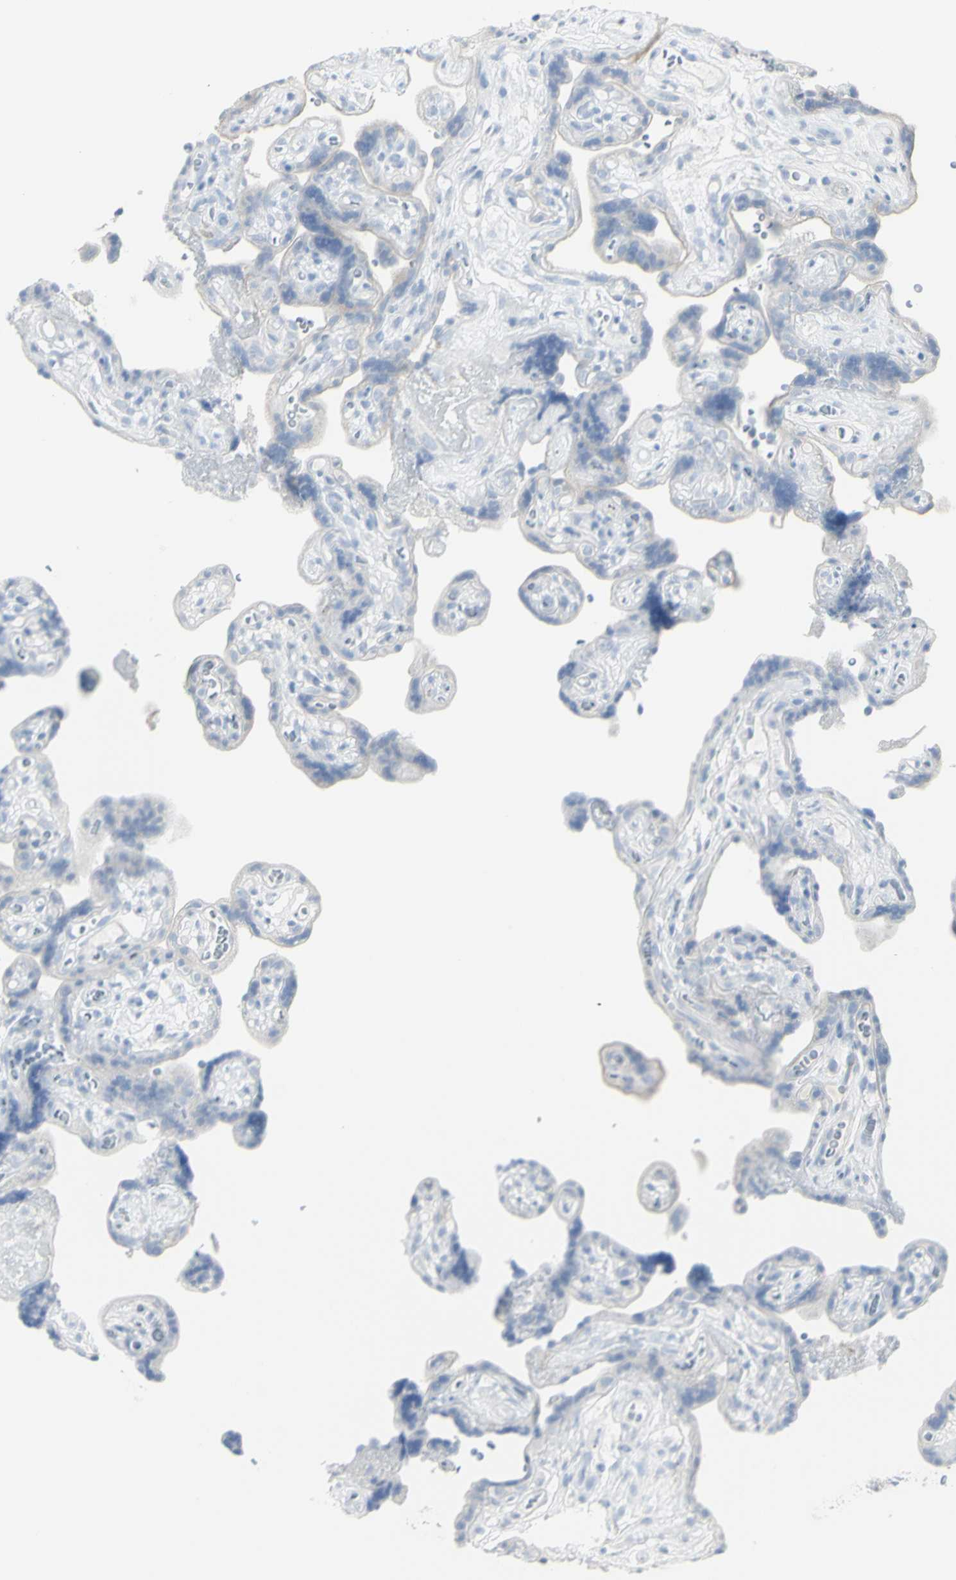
{"staining": {"intensity": "negative", "quantity": "none", "location": "none"}, "tissue": "placenta", "cell_type": "Decidual cells", "image_type": "normal", "snomed": [{"axis": "morphology", "description": "Normal tissue, NOS"}, {"axis": "topography", "description": "Placenta"}], "caption": "Immunohistochemistry micrograph of unremarkable human placenta stained for a protein (brown), which demonstrates no staining in decidual cells.", "gene": "ENSG00000198211", "patient": {"sex": "female", "age": 30}}